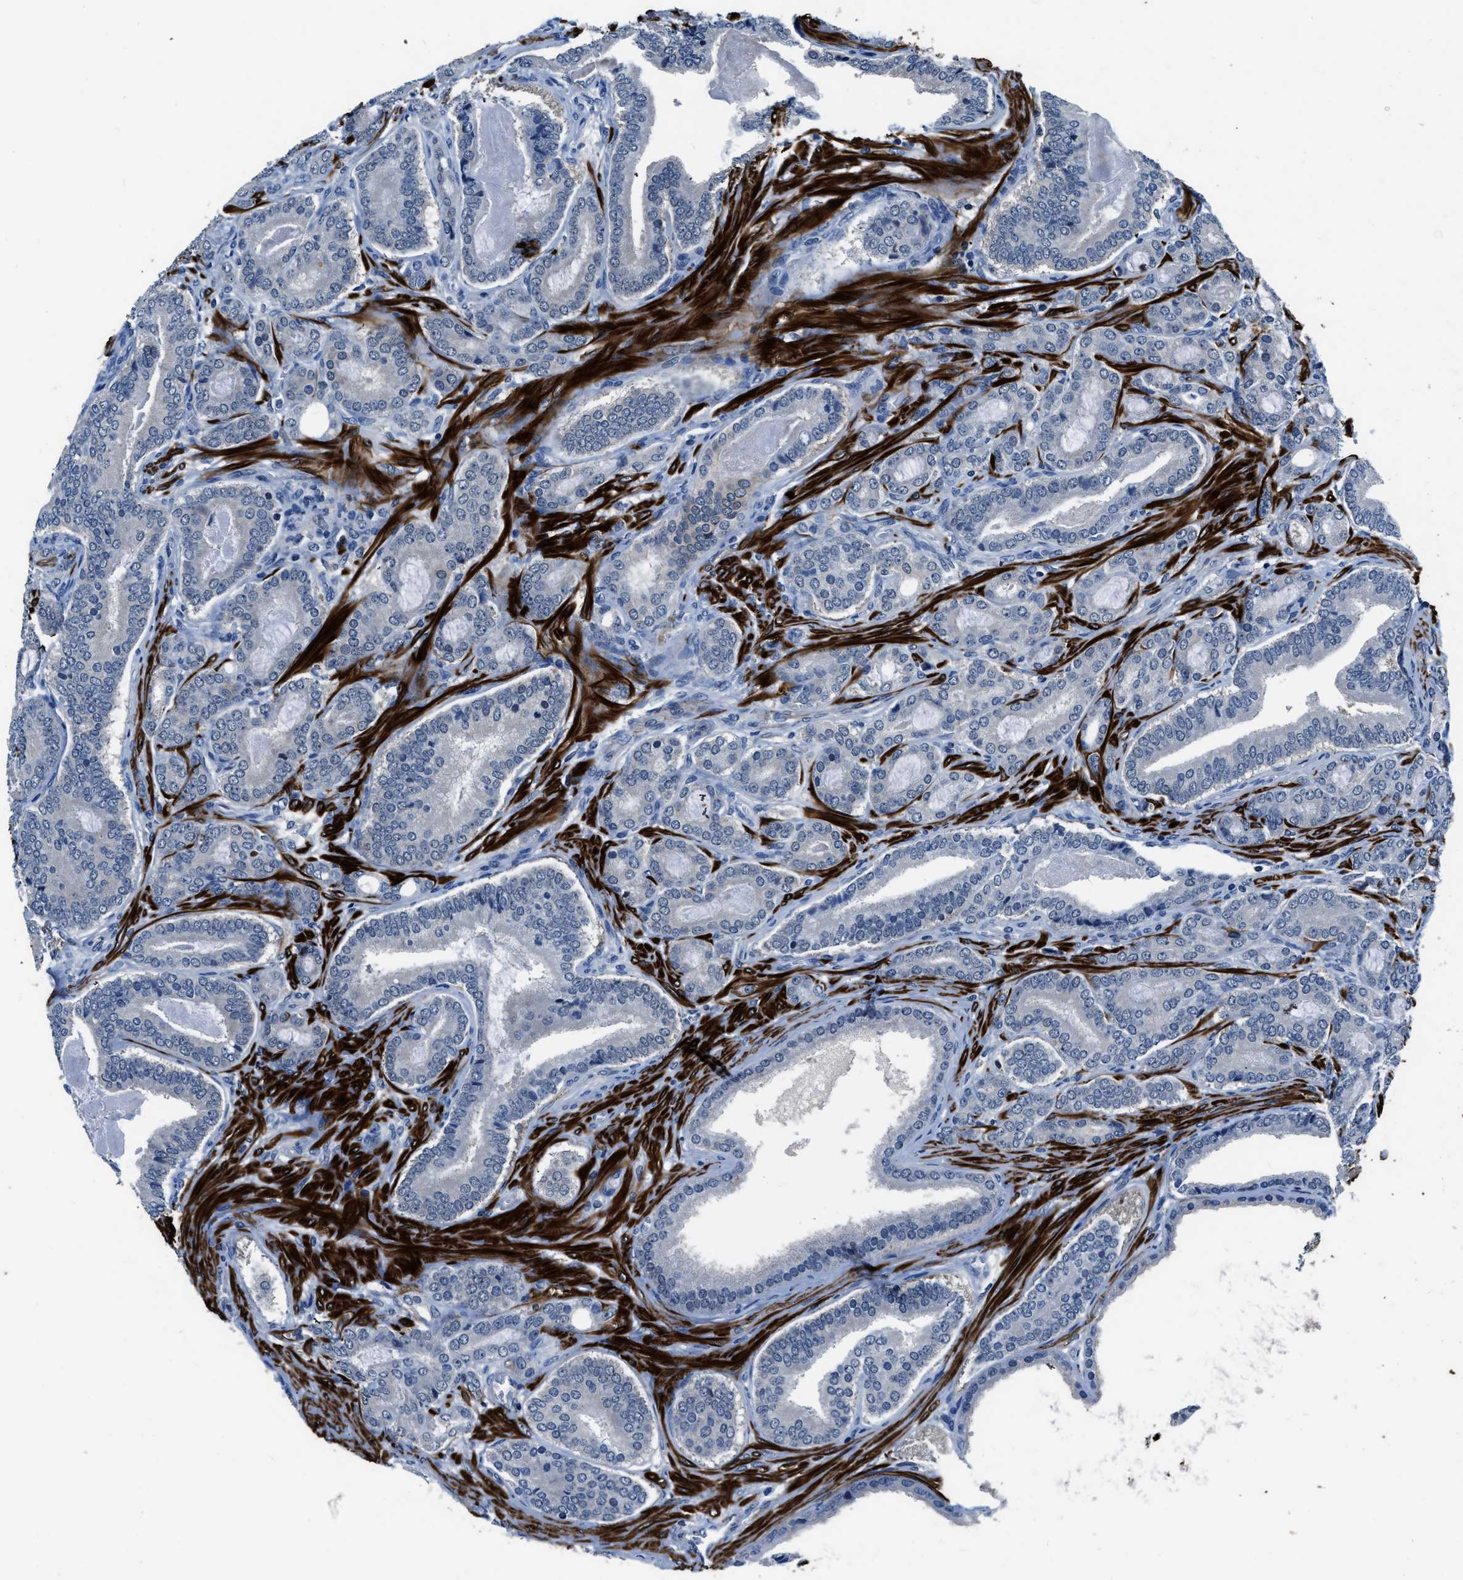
{"staining": {"intensity": "negative", "quantity": "none", "location": "none"}, "tissue": "prostate cancer", "cell_type": "Tumor cells", "image_type": "cancer", "snomed": [{"axis": "morphology", "description": "Adenocarcinoma, High grade"}, {"axis": "topography", "description": "Prostate"}], "caption": "This is a photomicrograph of immunohistochemistry staining of adenocarcinoma (high-grade) (prostate), which shows no positivity in tumor cells. Nuclei are stained in blue.", "gene": "LANCL2", "patient": {"sex": "male", "age": 60}}